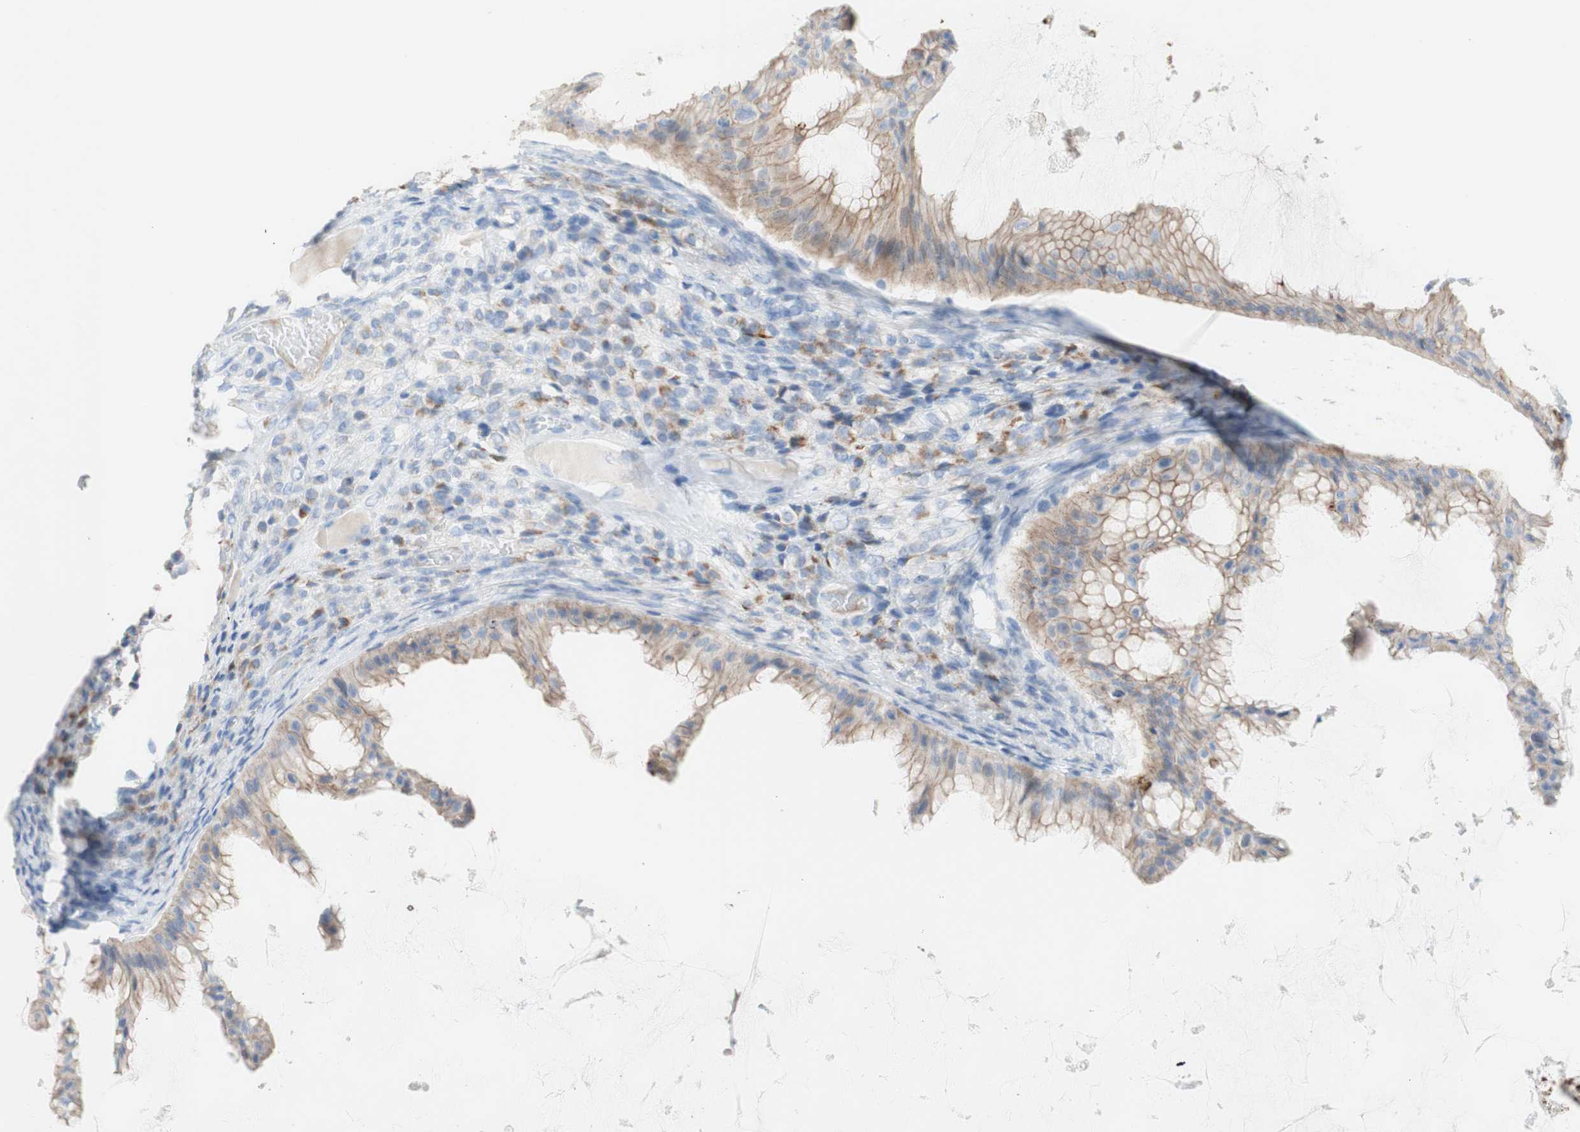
{"staining": {"intensity": "weak", "quantity": ">75%", "location": "cytoplasmic/membranous"}, "tissue": "ovarian cancer", "cell_type": "Tumor cells", "image_type": "cancer", "snomed": [{"axis": "morphology", "description": "Cystadenocarcinoma, mucinous, NOS"}, {"axis": "topography", "description": "Ovary"}], "caption": "Brown immunohistochemical staining in human mucinous cystadenocarcinoma (ovarian) displays weak cytoplasmic/membranous positivity in approximately >75% of tumor cells.", "gene": "DSC2", "patient": {"sex": "female", "age": 61}}